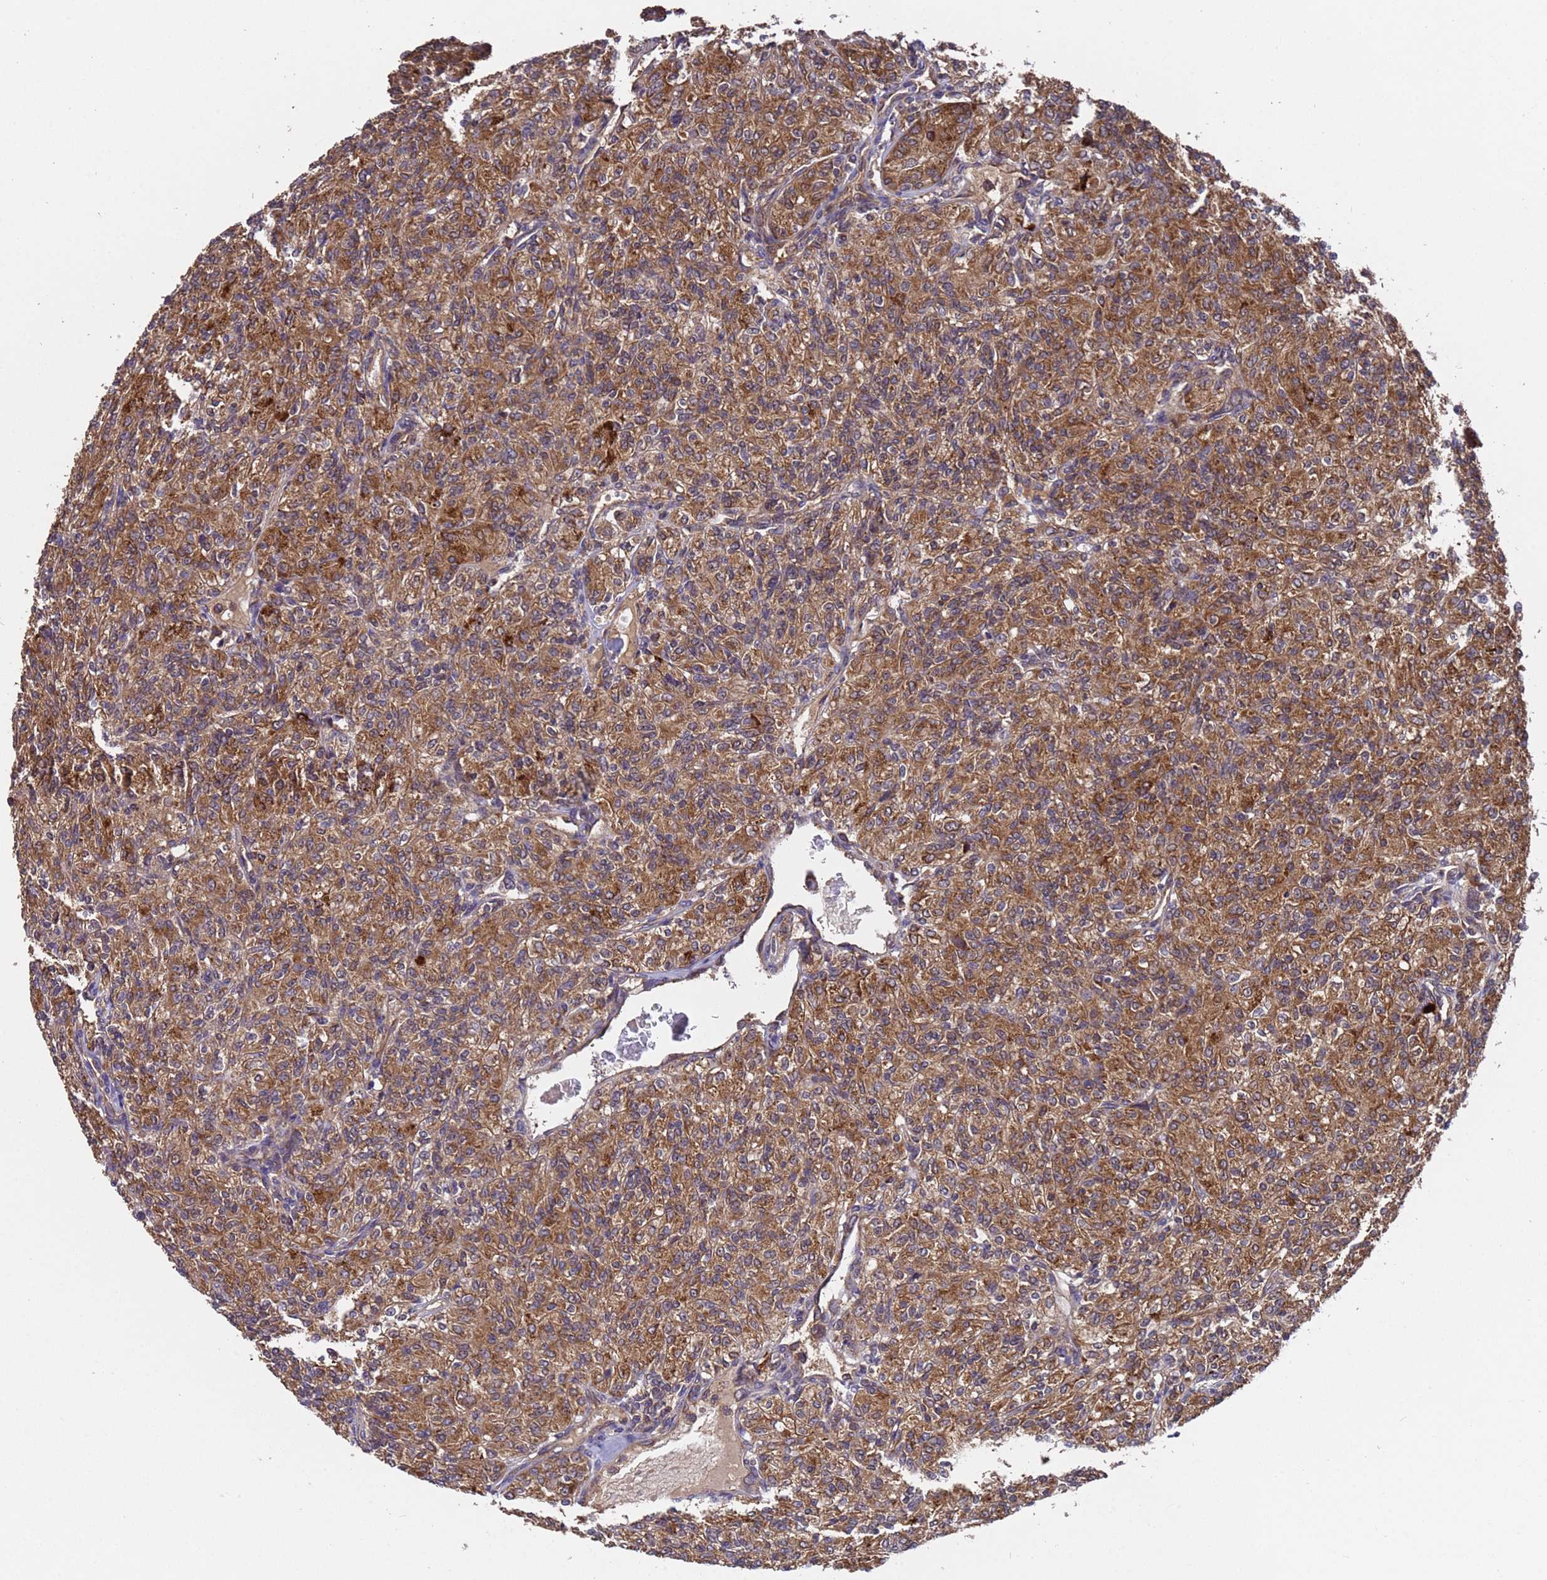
{"staining": {"intensity": "strong", "quantity": ">75%", "location": "cytoplasmic/membranous"}, "tissue": "renal cancer", "cell_type": "Tumor cells", "image_type": "cancer", "snomed": [{"axis": "morphology", "description": "Adenocarcinoma, NOS"}, {"axis": "topography", "description": "Kidney"}], "caption": "Renal cancer stained for a protein exhibits strong cytoplasmic/membranous positivity in tumor cells.", "gene": "TSR3", "patient": {"sex": "male", "age": 77}}